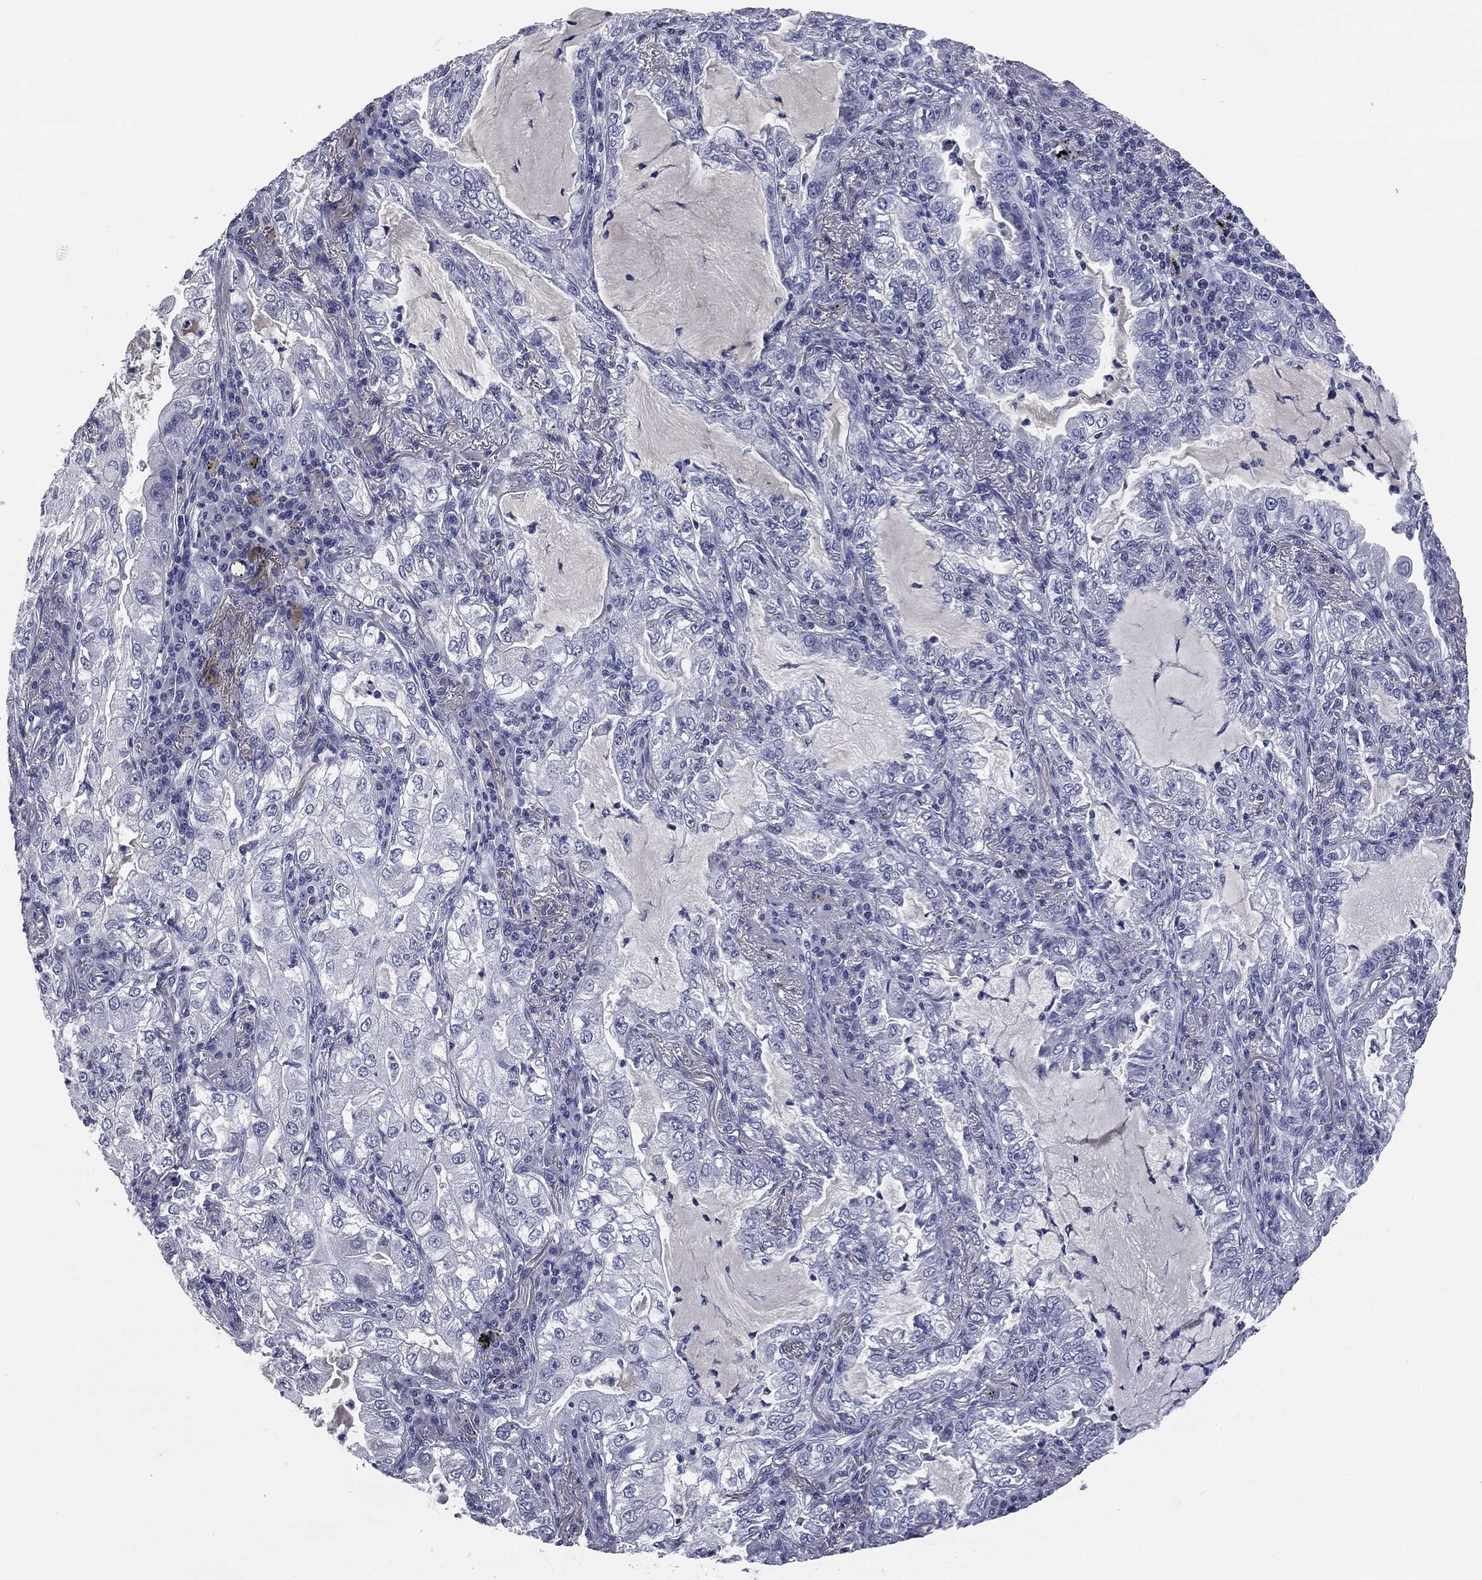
{"staining": {"intensity": "negative", "quantity": "none", "location": "none"}, "tissue": "lung cancer", "cell_type": "Tumor cells", "image_type": "cancer", "snomed": [{"axis": "morphology", "description": "Adenocarcinoma, NOS"}, {"axis": "topography", "description": "Lung"}], "caption": "Immunohistochemistry (IHC) micrograph of human lung adenocarcinoma stained for a protein (brown), which displays no expression in tumor cells.", "gene": "AFP", "patient": {"sex": "female", "age": 73}}